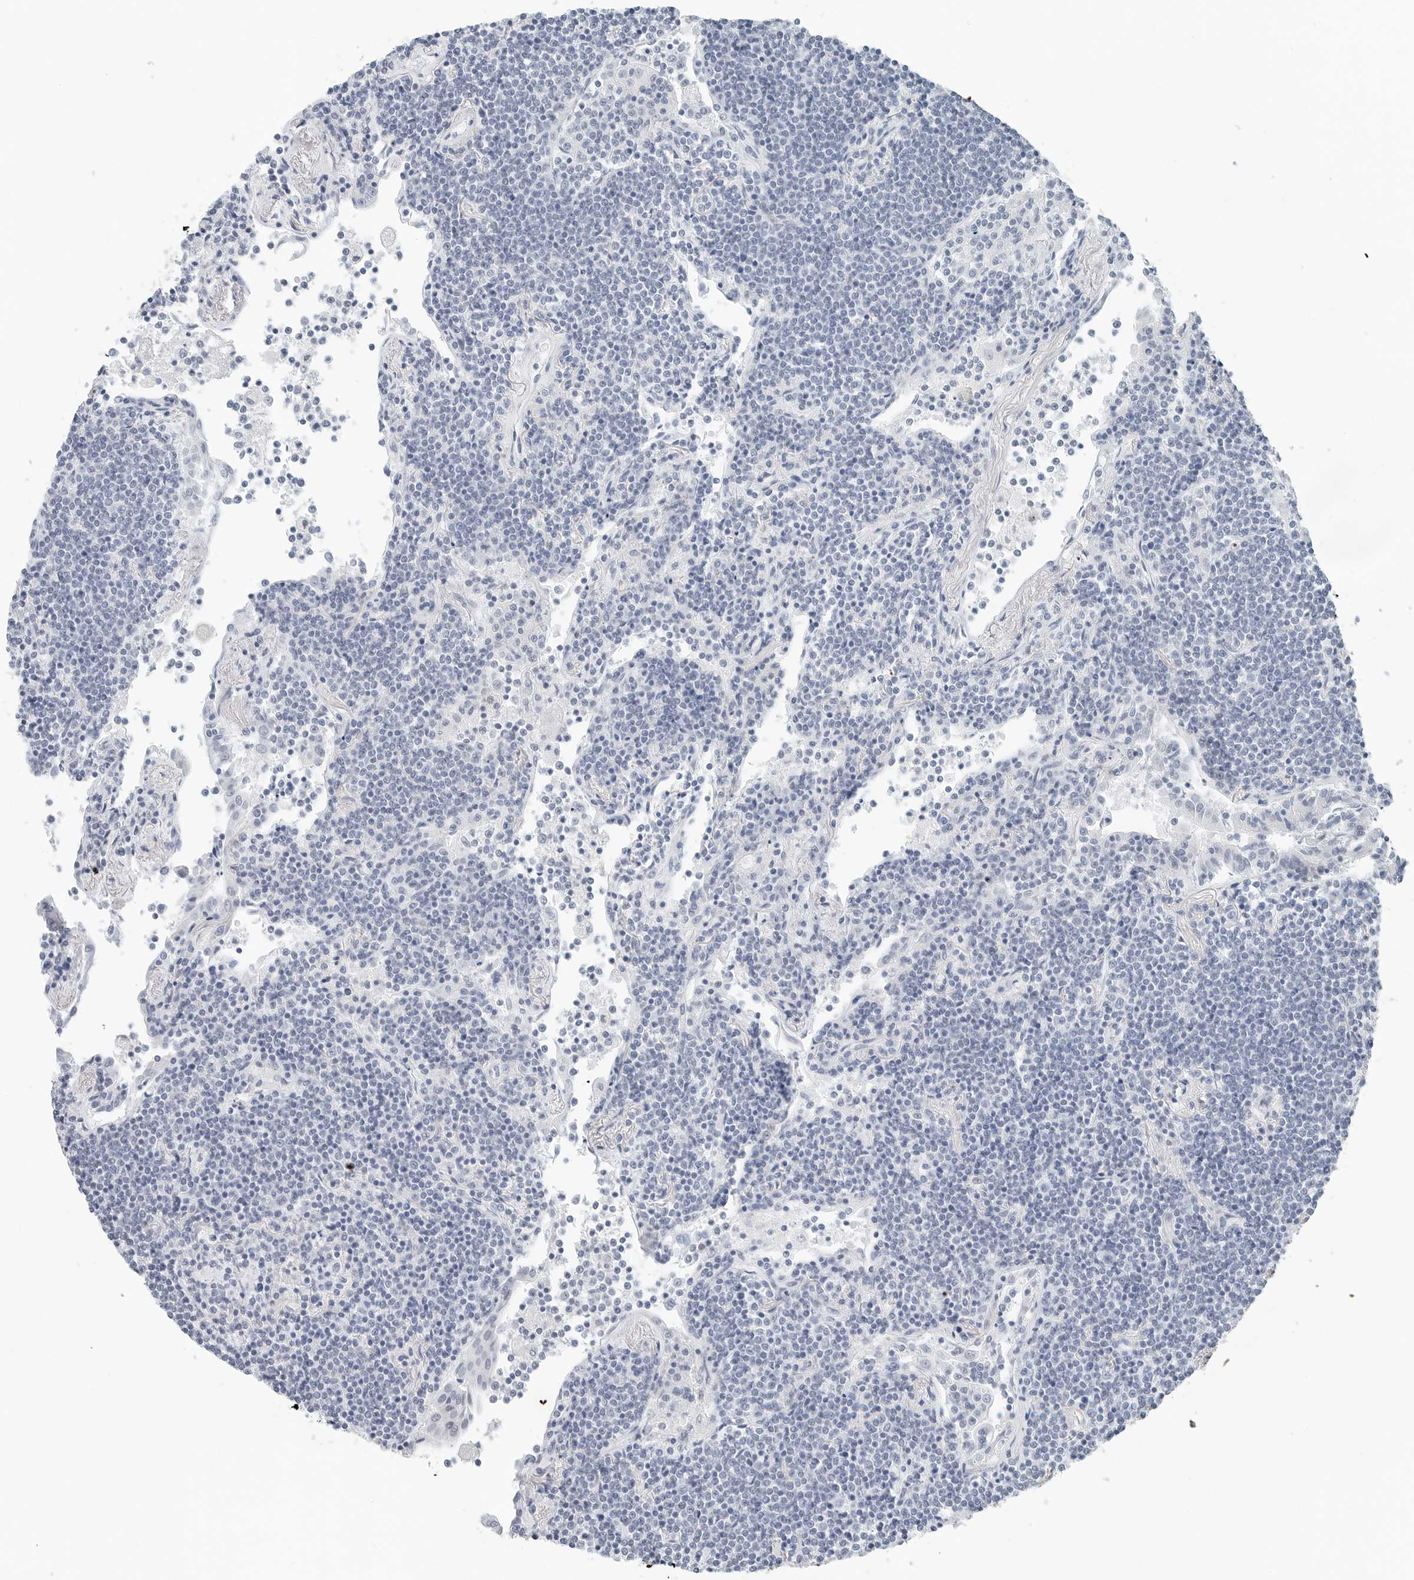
{"staining": {"intensity": "negative", "quantity": "none", "location": "none"}, "tissue": "lymphoma", "cell_type": "Tumor cells", "image_type": "cancer", "snomed": [{"axis": "morphology", "description": "Malignant lymphoma, non-Hodgkin's type, Low grade"}, {"axis": "topography", "description": "Lung"}], "caption": "Immunohistochemistry of low-grade malignant lymphoma, non-Hodgkin's type displays no positivity in tumor cells.", "gene": "NTMT2", "patient": {"sex": "female", "age": 71}}